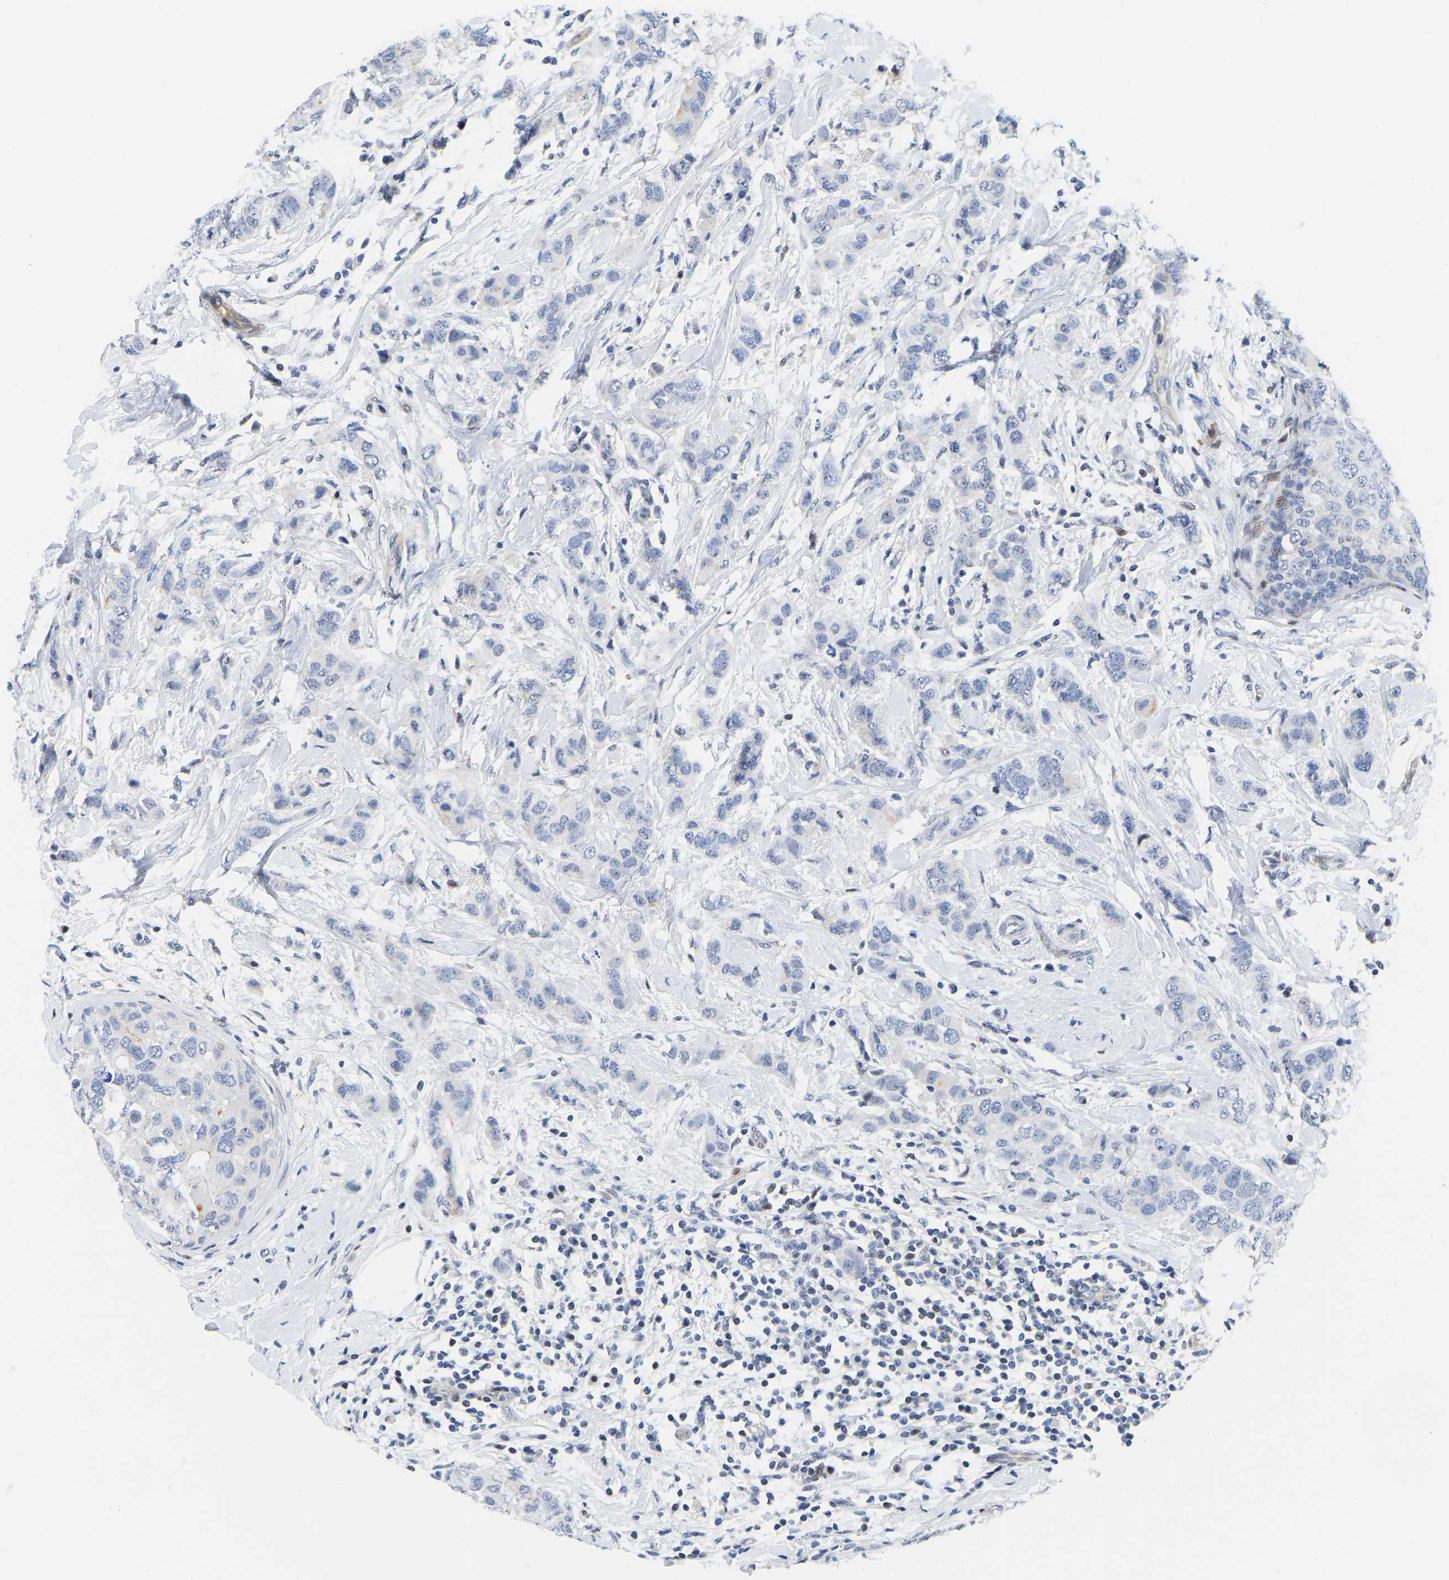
{"staining": {"intensity": "negative", "quantity": "none", "location": "none"}, "tissue": "breast cancer", "cell_type": "Tumor cells", "image_type": "cancer", "snomed": [{"axis": "morphology", "description": "Duct carcinoma"}, {"axis": "topography", "description": "Breast"}], "caption": "The photomicrograph reveals no significant positivity in tumor cells of breast cancer. Nuclei are stained in blue.", "gene": "HDAC5", "patient": {"sex": "female", "age": 50}}